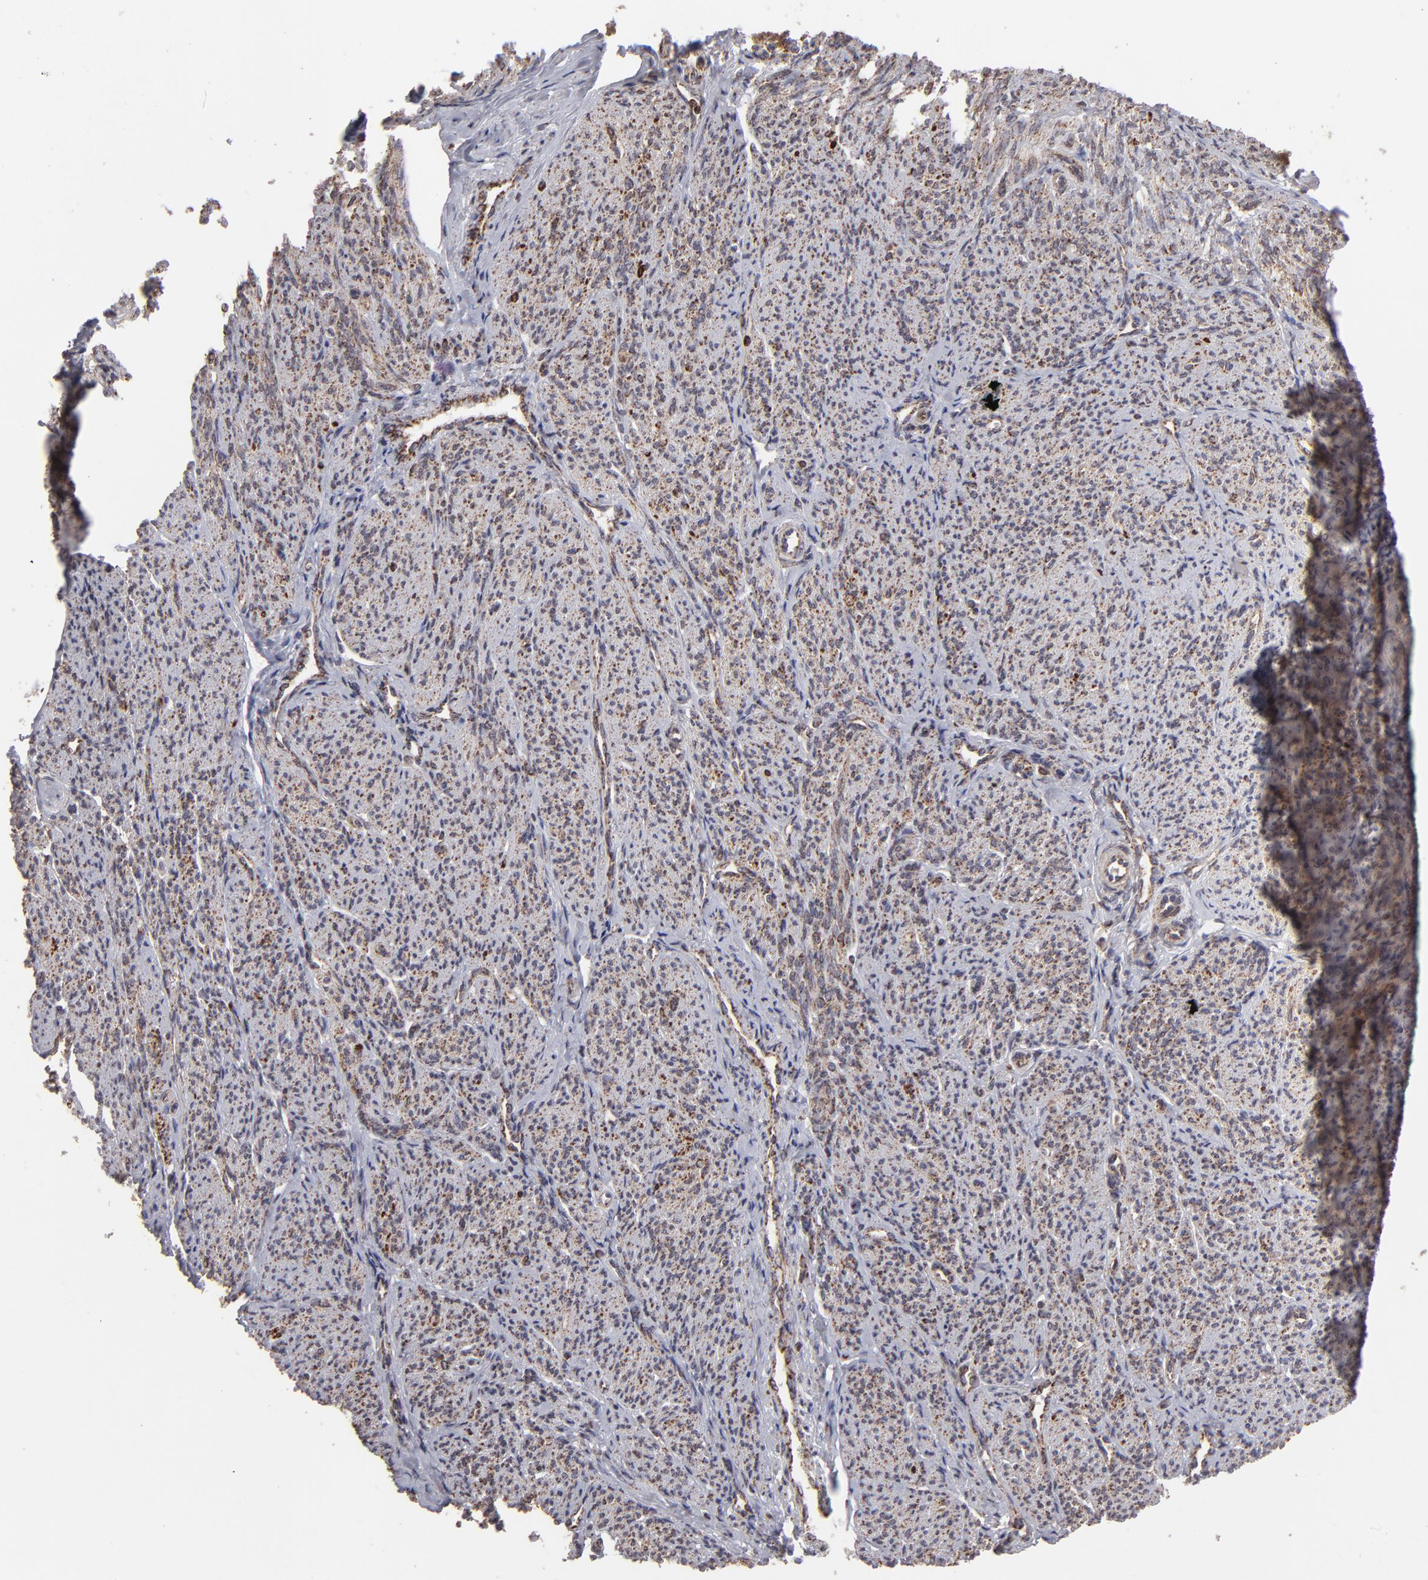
{"staining": {"intensity": "weak", "quantity": "25%-75%", "location": "cytoplasmic/membranous"}, "tissue": "smooth muscle", "cell_type": "Smooth muscle cells", "image_type": "normal", "snomed": [{"axis": "morphology", "description": "Normal tissue, NOS"}, {"axis": "topography", "description": "Smooth muscle"}], "caption": "Smooth muscle cells show low levels of weak cytoplasmic/membranous staining in approximately 25%-75% of cells in benign human smooth muscle. The staining was performed using DAB to visualize the protein expression in brown, while the nuclei were stained in blue with hematoxylin (Magnification: 20x).", "gene": "SLC15A1", "patient": {"sex": "female", "age": 65}}